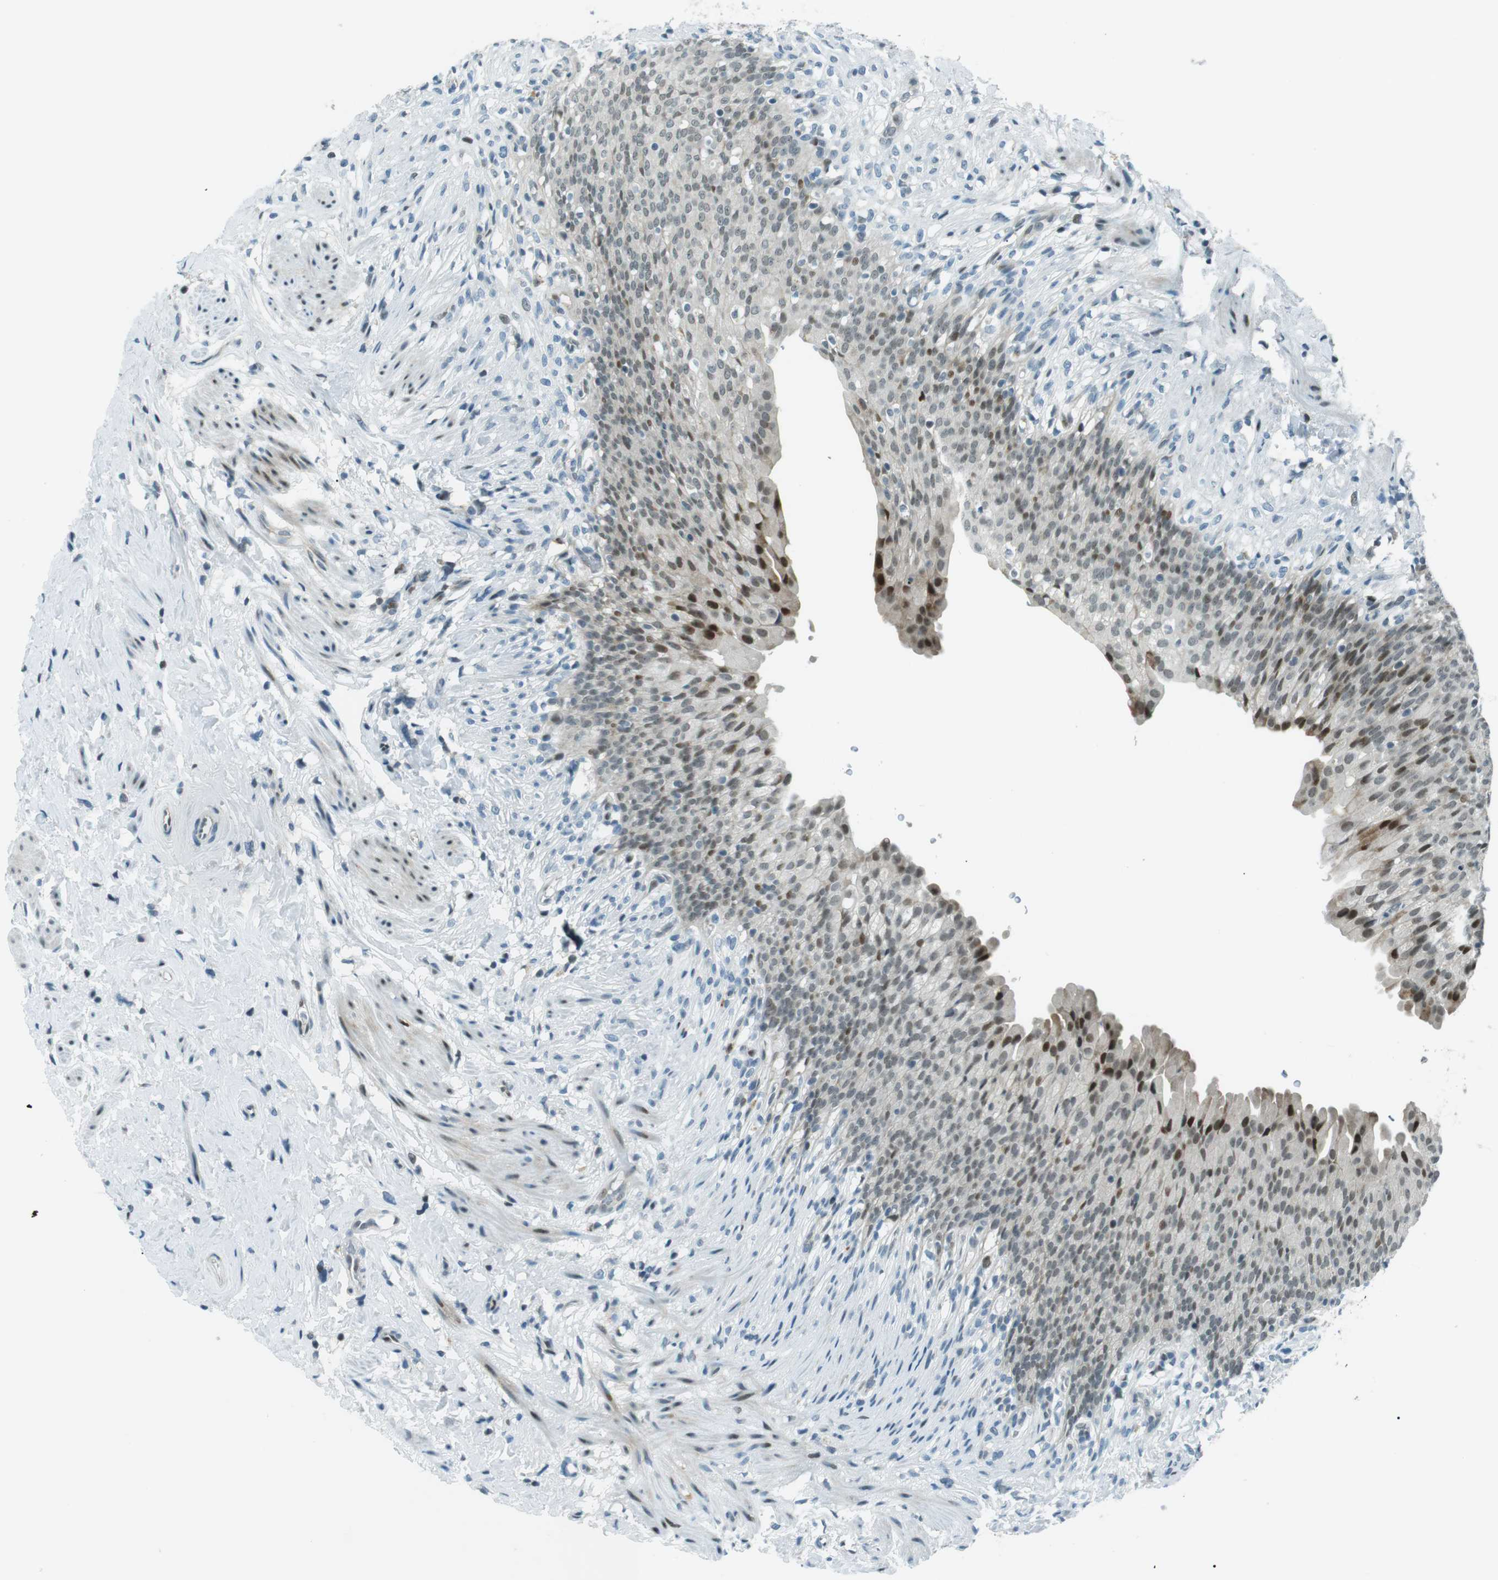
{"staining": {"intensity": "moderate", "quantity": "25%-75%", "location": "nuclear"}, "tissue": "urinary bladder", "cell_type": "Urothelial cells", "image_type": "normal", "snomed": [{"axis": "morphology", "description": "Normal tissue, NOS"}, {"axis": "topography", "description": "Urinary bladder"}], "caption": "High-power microscopy captured an immunohistochemistry image of normal urinary bladder, revealing moderate nuclear positivity in approximately 25%-75% of urothelial cells.", "gene": "PJA1", "patient": {"sex": "female", "age": 79}}